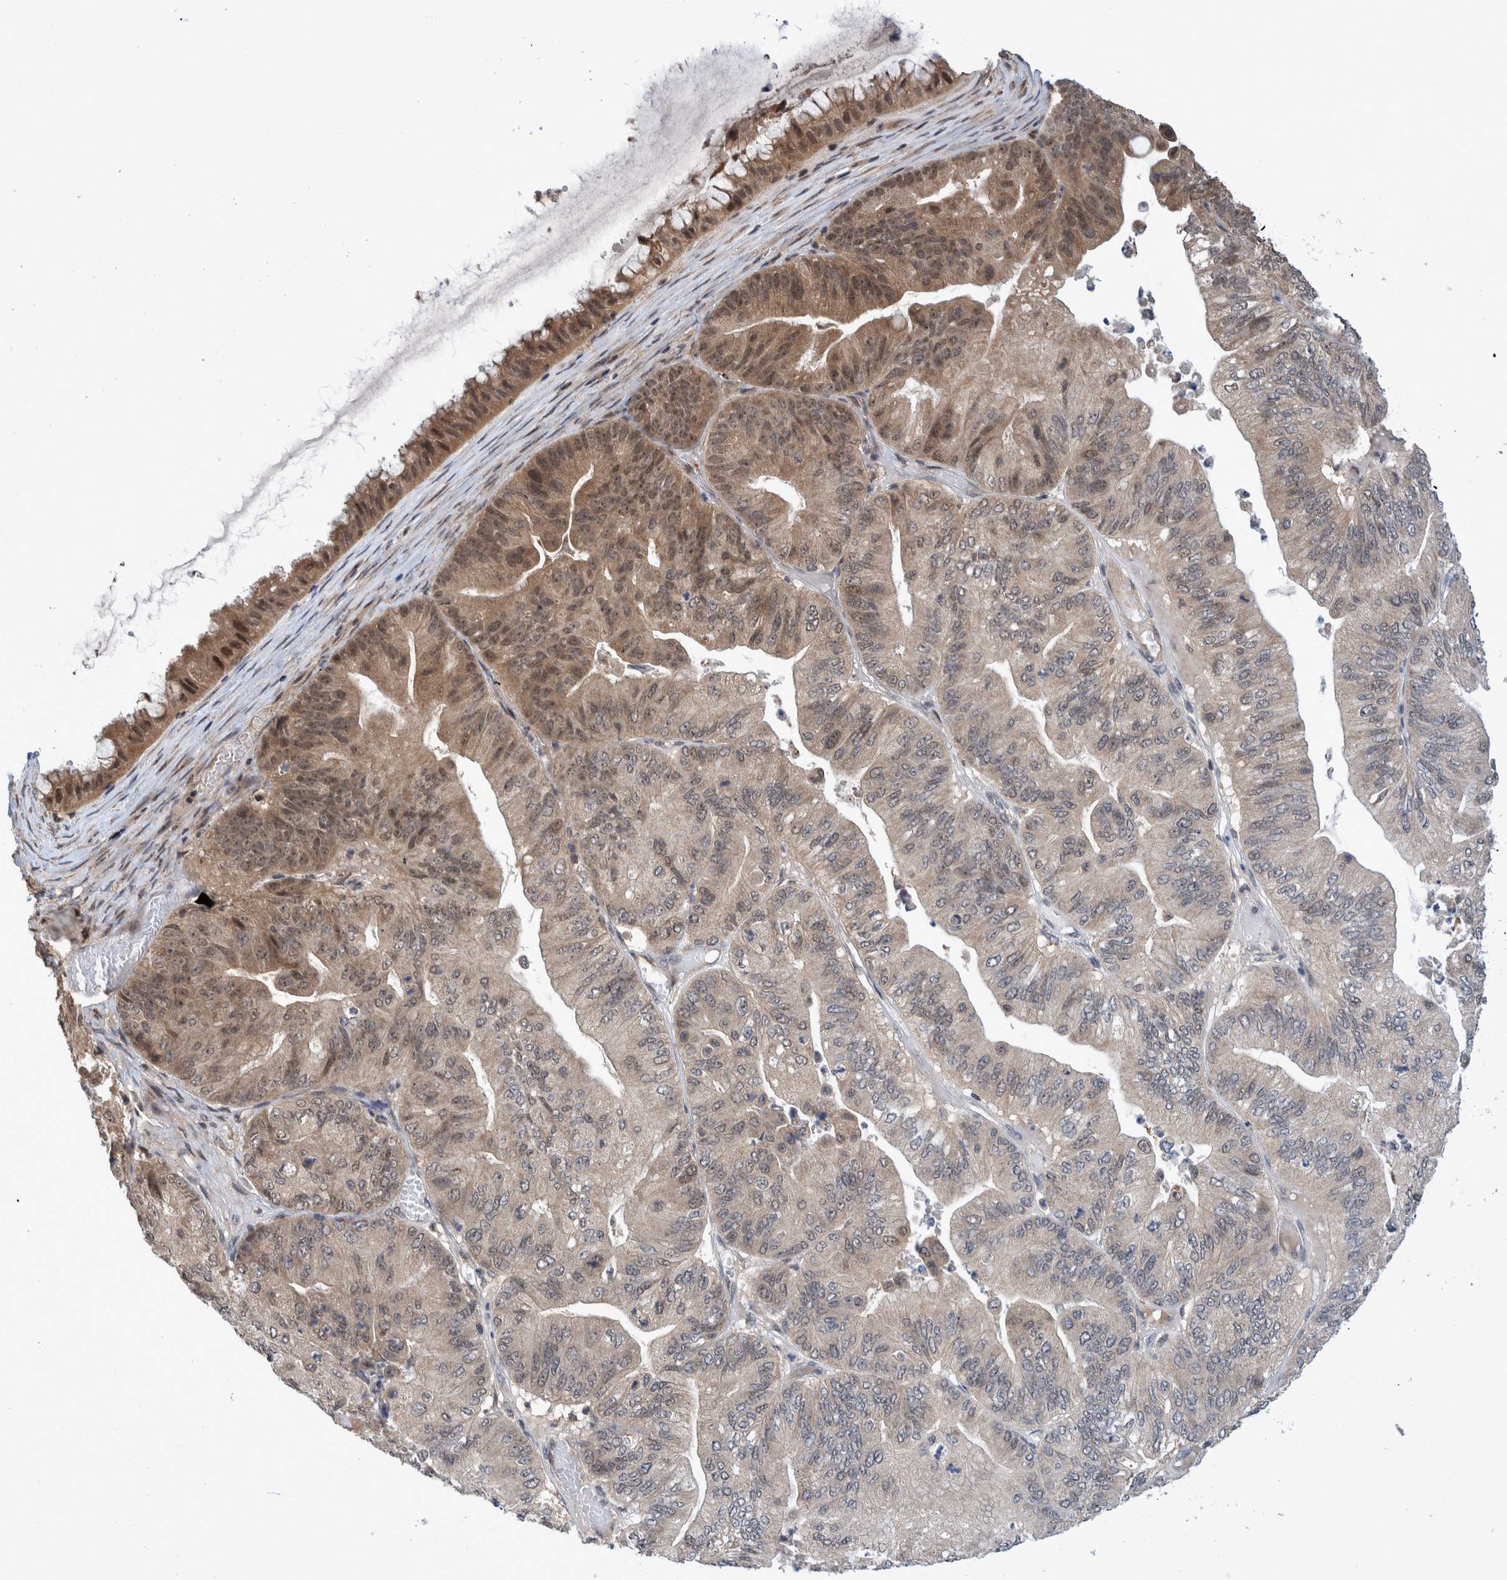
{"staining": {"intensity": "moderate", "quantity": "25%-75%", "location": "cytoplasmic/membranous,nuclear"}, "tissue": "ovarian cancer", "cell_type": "Tumor cells", "image_type": "cancer", "snomed": [{"axis": "morphology", "description": "Cystadenocarcinoma, mucinous, NOS"}, {"axis": "topography", "description": "Ovary"}], "caption": "A photomicrograph of human ovarian cancer stained for a protein demonstrates moderate cytoplasmic/membranous and nuclear brown staining in tumor cells.", "gene": "PLPBP", "patient": {"sex": "female", "age": 61}}